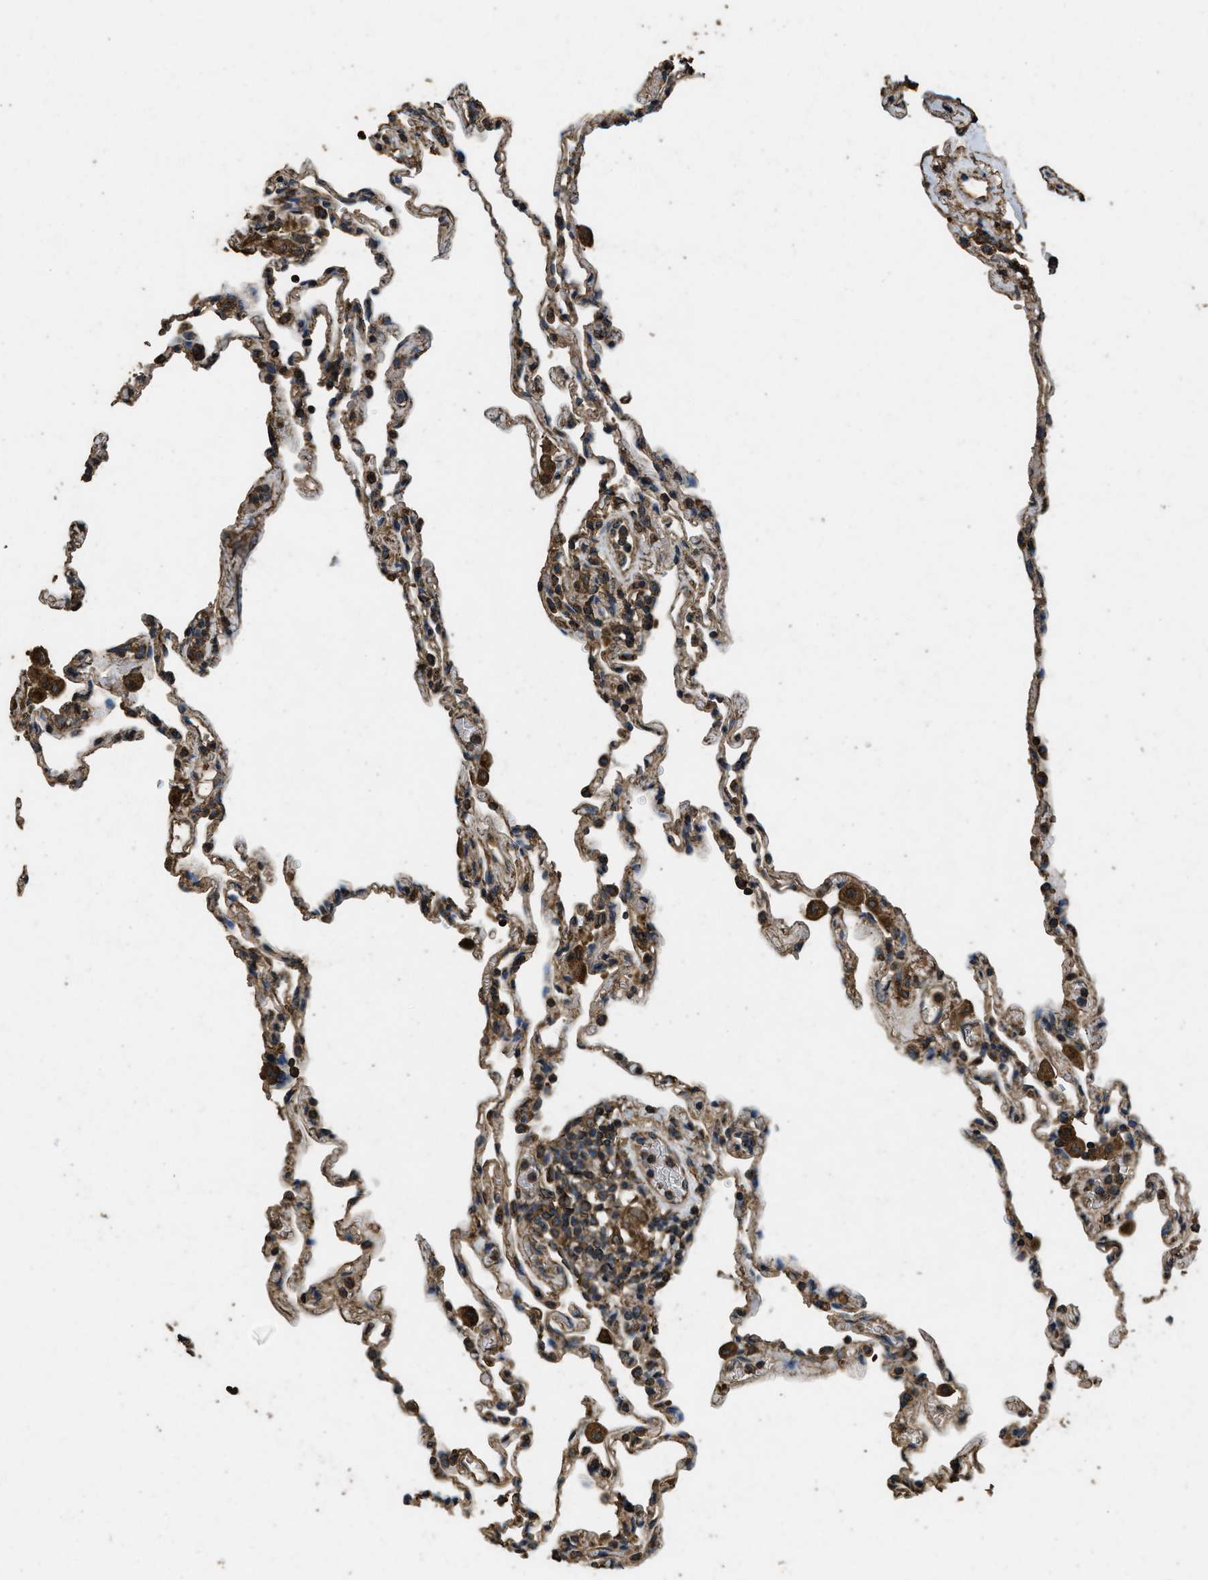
{"staining": {"intensity": "moderate", "quantity": ">75%", "location": "cytoplasmic/membranous"}, "tissue": "lung", "cell_type": "Alveolar cells", "image_type": "normal", "snomed": [{"axis": "morphology", "description": "Normal tissue, NOS"}, {"axis": "topography", "description": "Lung"}], "caption": "Unremarkable lung was stained to show a protein in brown. There is medium levels of moderate cytoplasmic/membranous expression in about >75% of alveolar cells. (DAB = brown stain, brightfield microscopy at high magnification).", "gene": "CYRIA", "patient": {"sex": "male", "age": 59}}